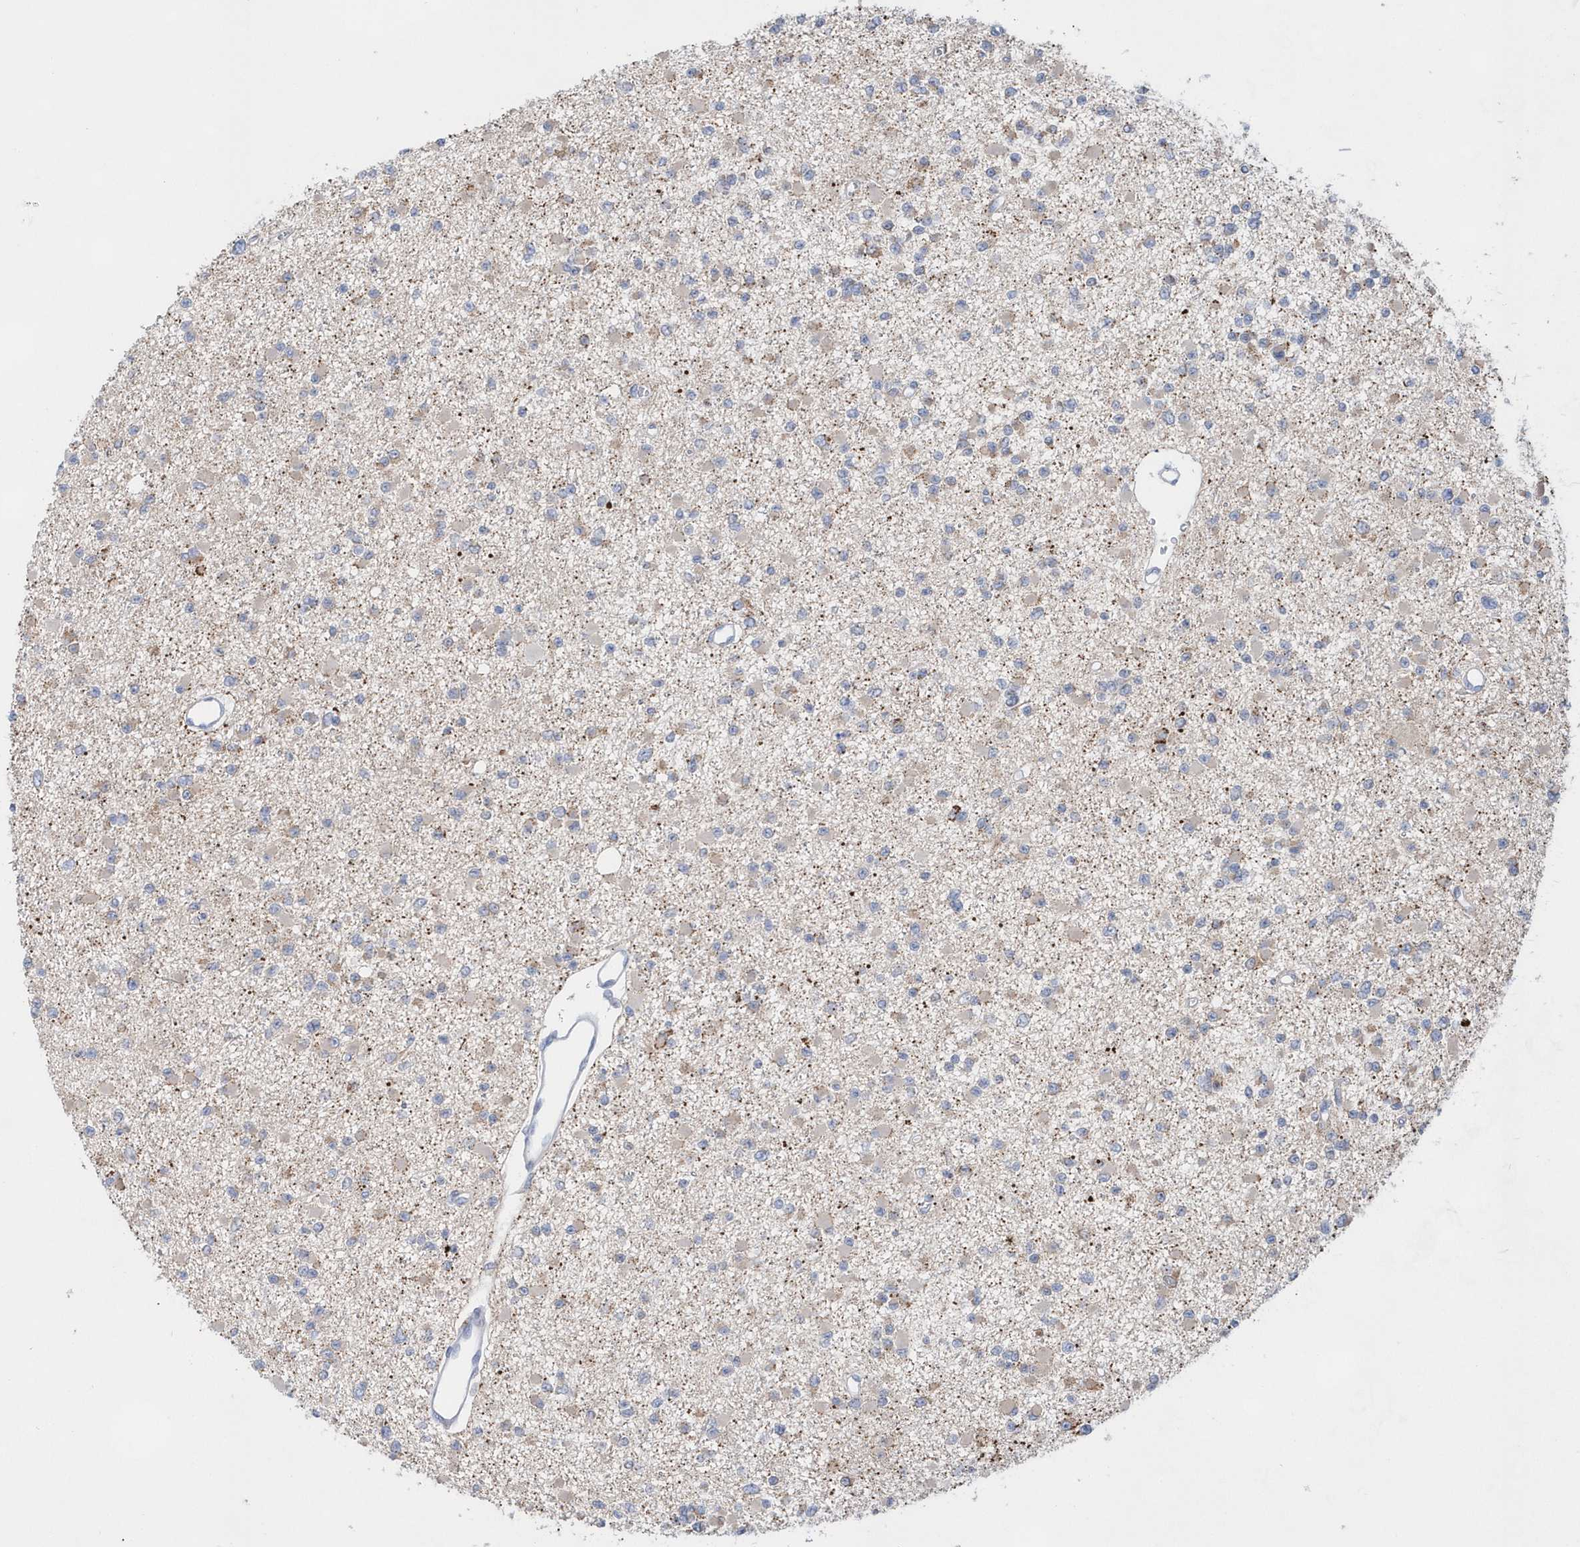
{"staining": {"intensity": "negative", "quantity": "none", "location": "none"}, "tissue": "glioma", "cell_type": "Tumor cells", "image_type": "cancer", "snomed": [{"axis": "morphology", "description": "Glioma, malignant, Low grade"}, {"axis": "topography", "description": "Brain"}], "caption": "Glioma stained for a protein using immunohistochemistry (IHC) shows no positivity tumor cells.", "gene": "BDH2", "patient": {"sex": "female", "age": 22}}